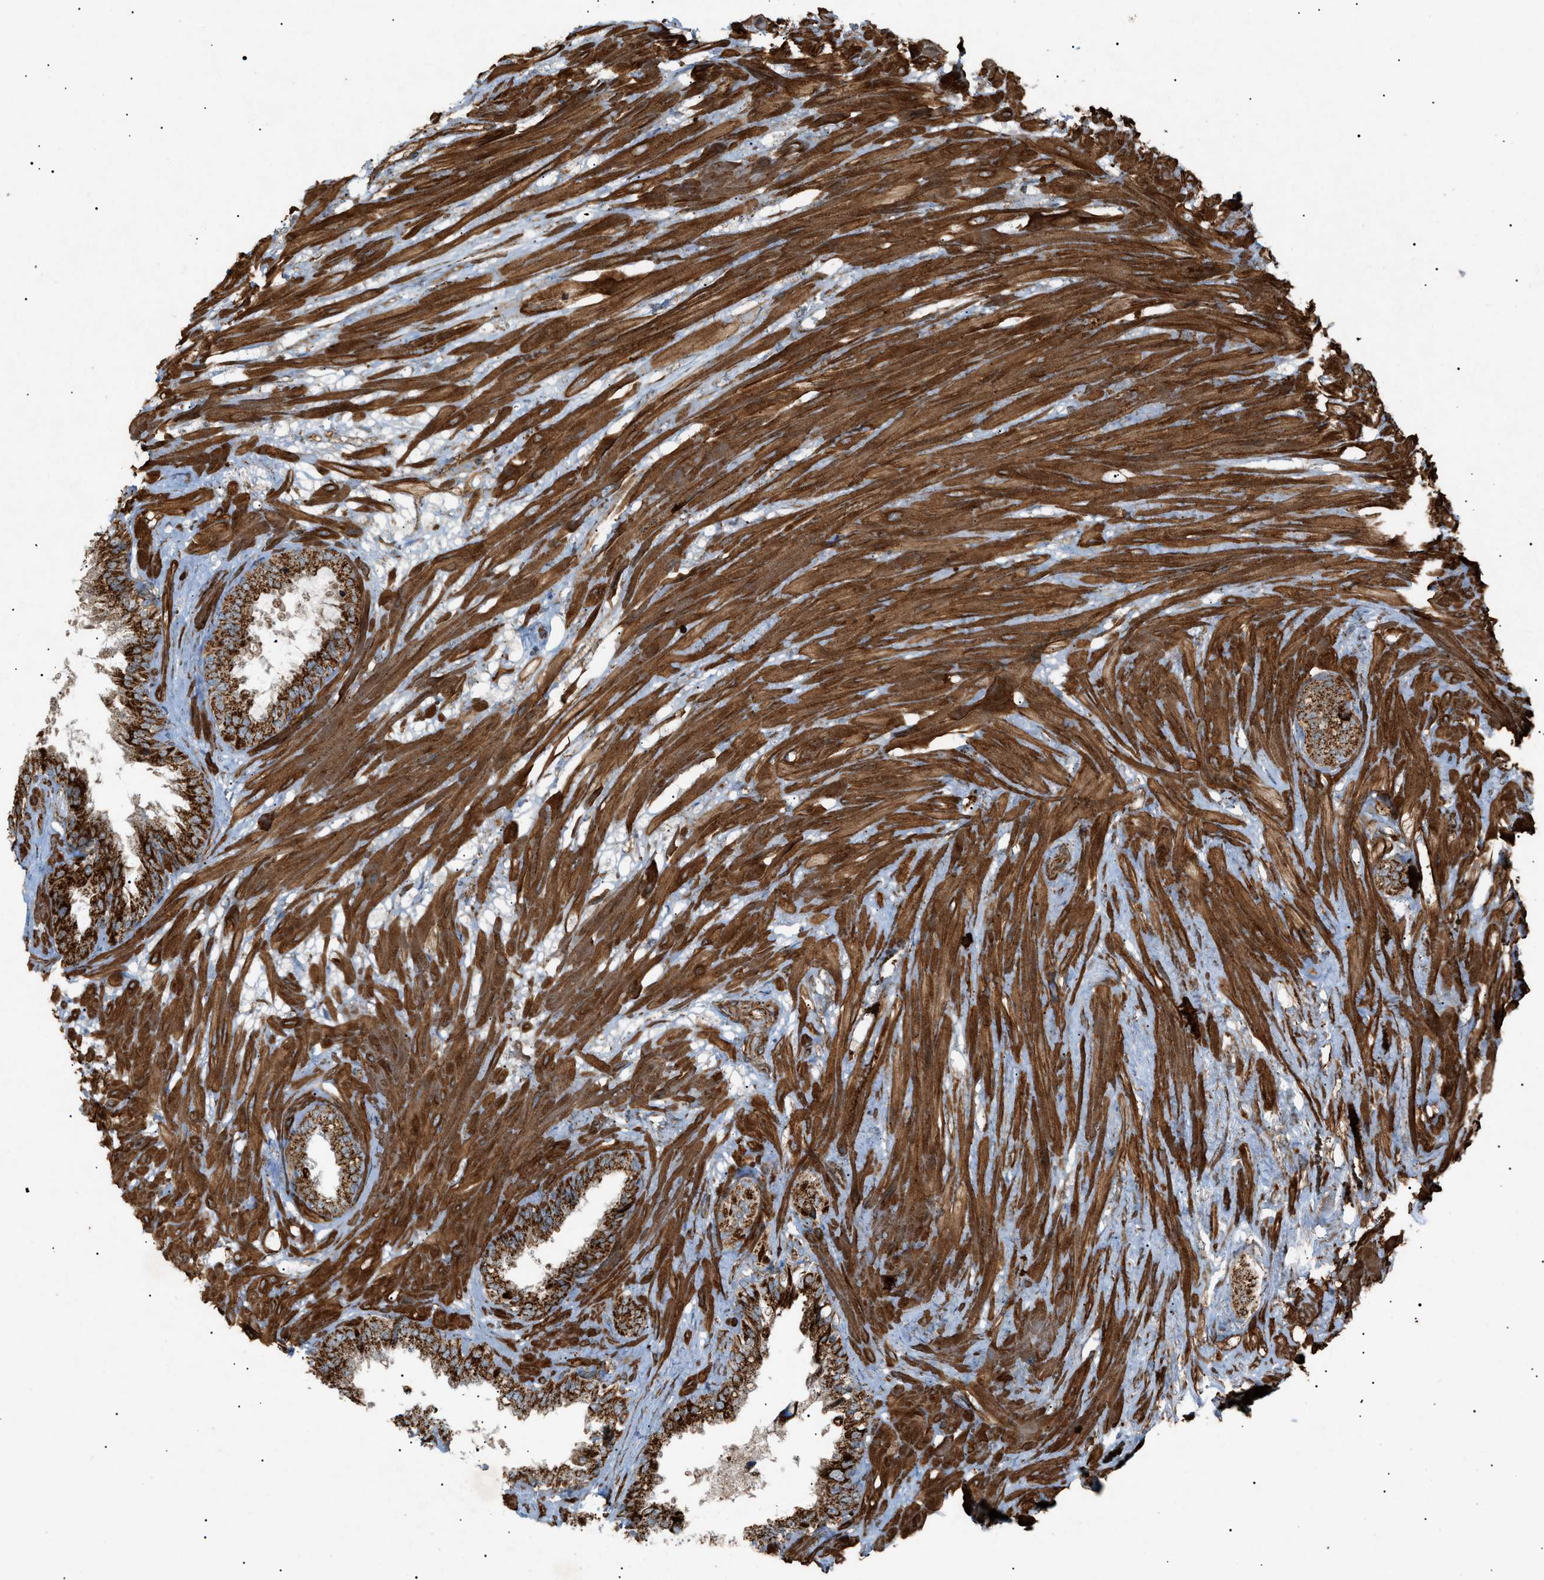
{"staining": {"intensity": "strong", "quantity": ">75%", "location": "cytoplasmic/membranous"}, "tissue": "seminal vesicle", "cell_type": "Glandular cells", "image_type": "normal", "snomed": [{"axis": "morphology", "description": "Normal tissue, NOS"}, {"axis": "topography", "description": "Seminal veicle"}], "caption": "Seminal vesicle stained with DAB (3,3'-diaminobenzidine) immunohistochemistry (IHC) exhibits high levels of strong cytoplasmic/membranous staining in approximately >75% of glandular cells.", "gene": "C1GALT1C1", "patient": {"sex": "male", "age": 46}}